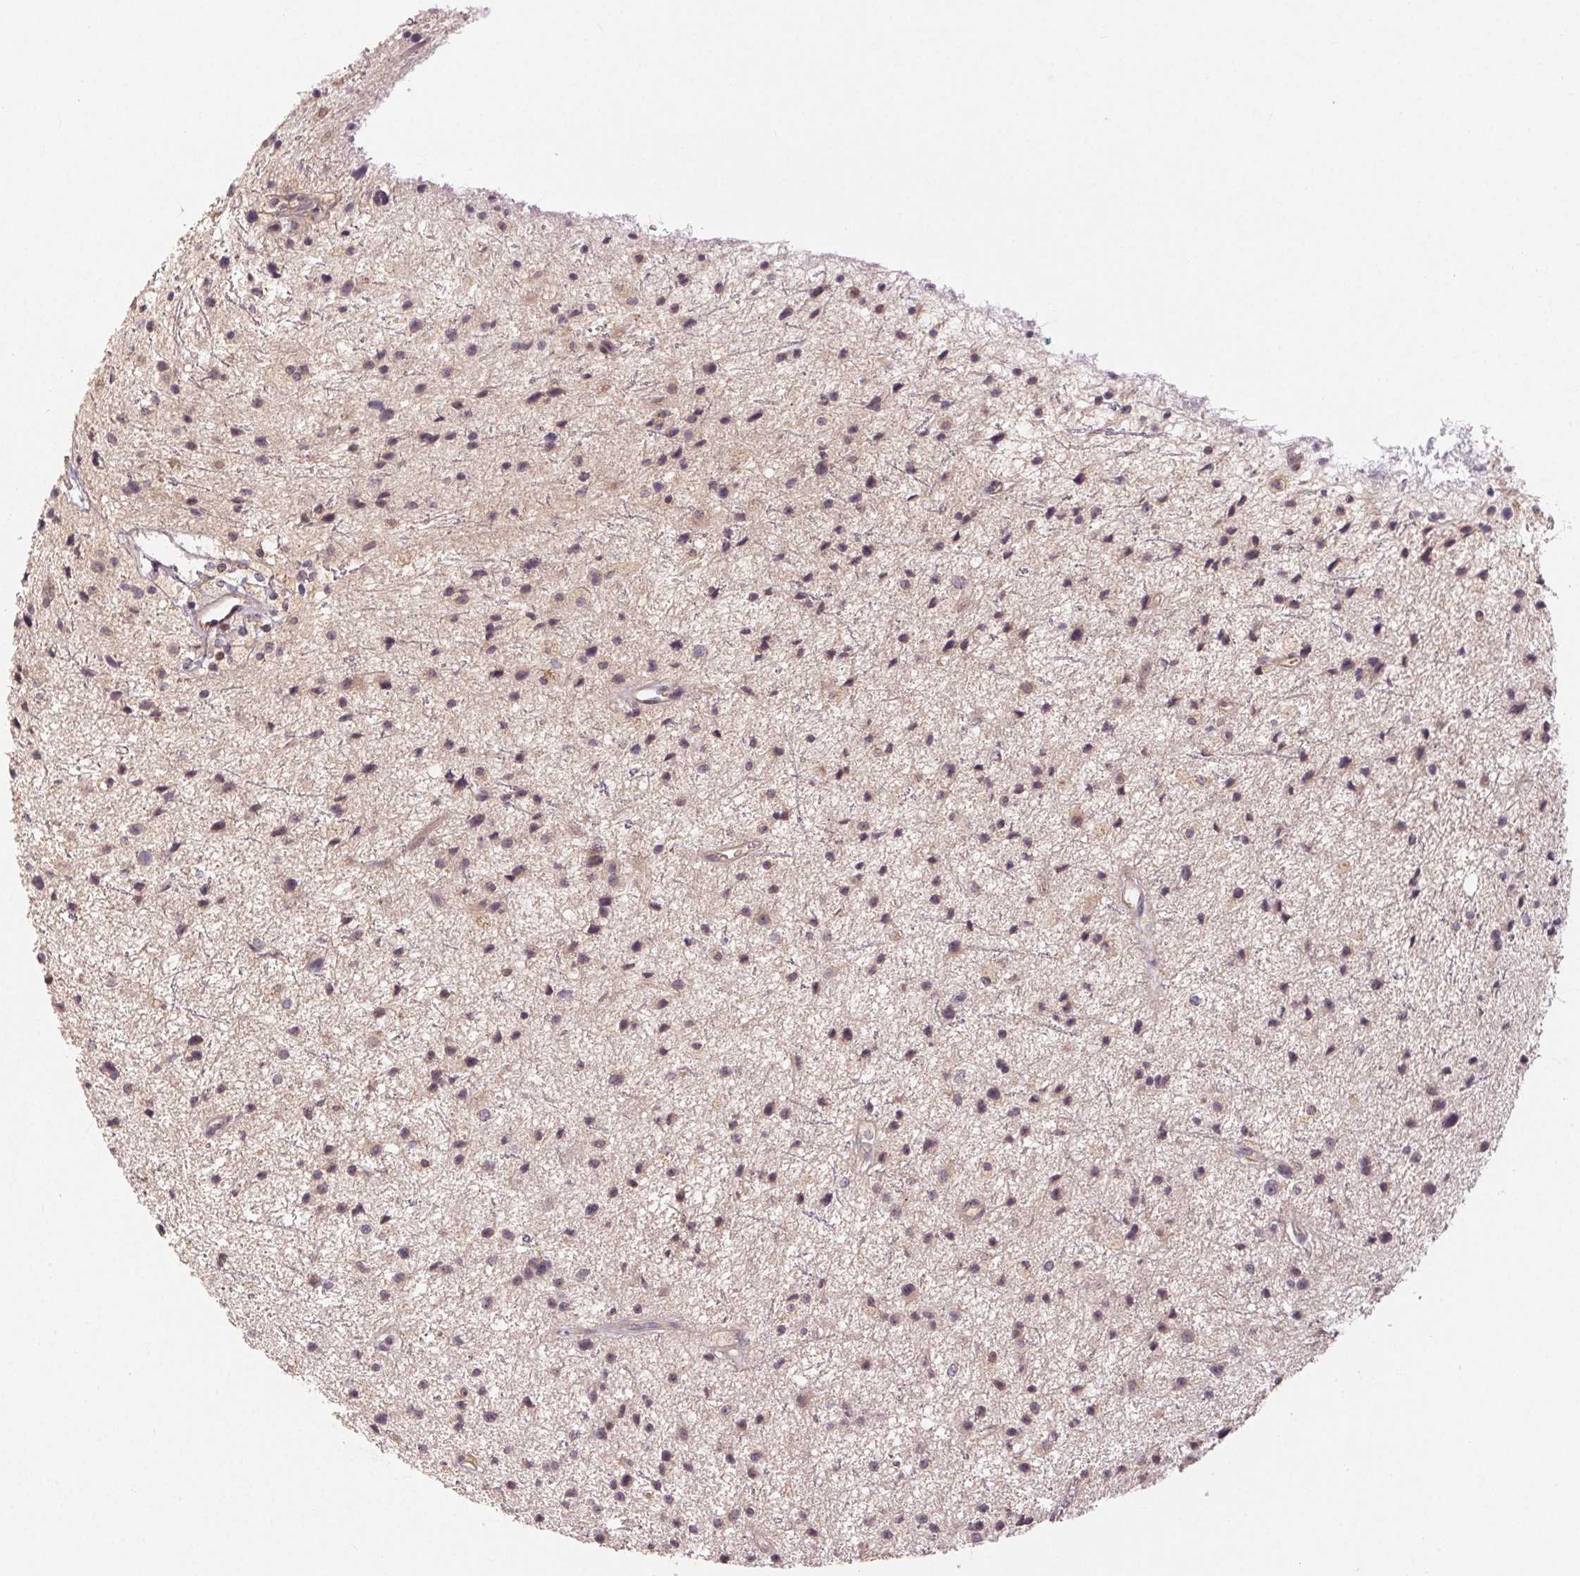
{"staining": {"intensity": "weak", "quantity": "25%-75%", "location": "cytoplasmic/membranous"}, "tissue": "glioma", "cell_type": "Tumor cells", "image_type": "cancer", "snomed": [{"axis": "morphology", "description": "Glioma, malignant, Low grade"}, {"axis": "topography", "description": "Brain"}], "caption": "Protein expression analysis of malignant glioma (low-grade) demonstrates weak cytoplasmic/membranous expression in about 25%-75% of tumor cells.", "gene": "MAPKAPK2", "patient": {"sex": "male", "age": 43}}